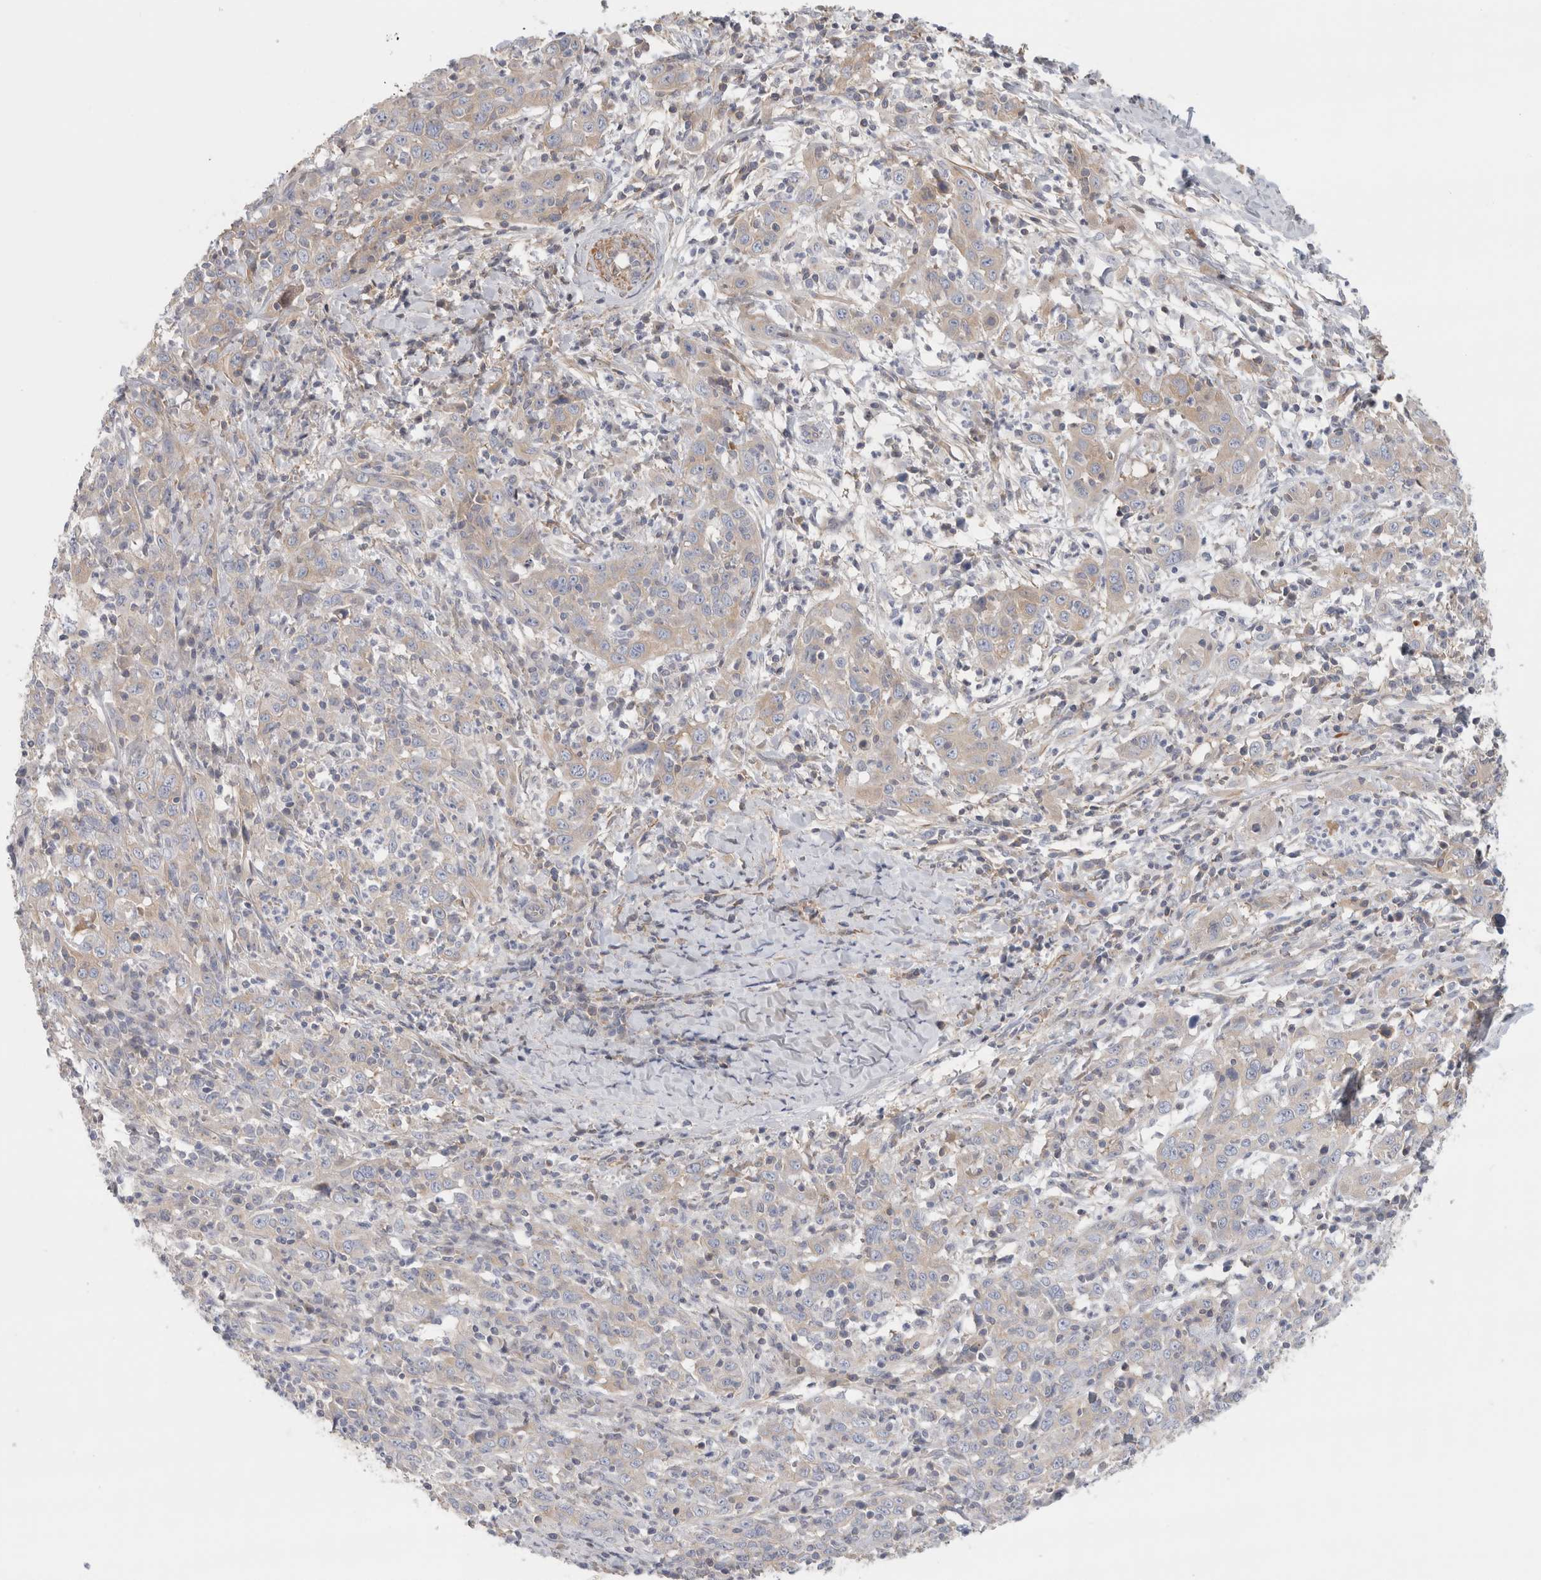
{"staining": {"intensity": "negative", "quantity": "none", "location": "none"}, "tissue": "cervical cancer", "cell_type": "Tumor cells", "image_type": "cancer", "snomed": [{"axis": "morphology", "description": "Squamous cell carcinoma, NOS"}, {"axis": "topography", "description": "Cervix"}], "caption": "The micrograph shows no significant staining in tumor cells of cervical squamous cell carcinoma. (DAB (3,3'-diaminobenzidine) immunohistochemistry (IHC), high magnification).", "gene": "CFI", "patient": {"sex": "female", "age": 46}}